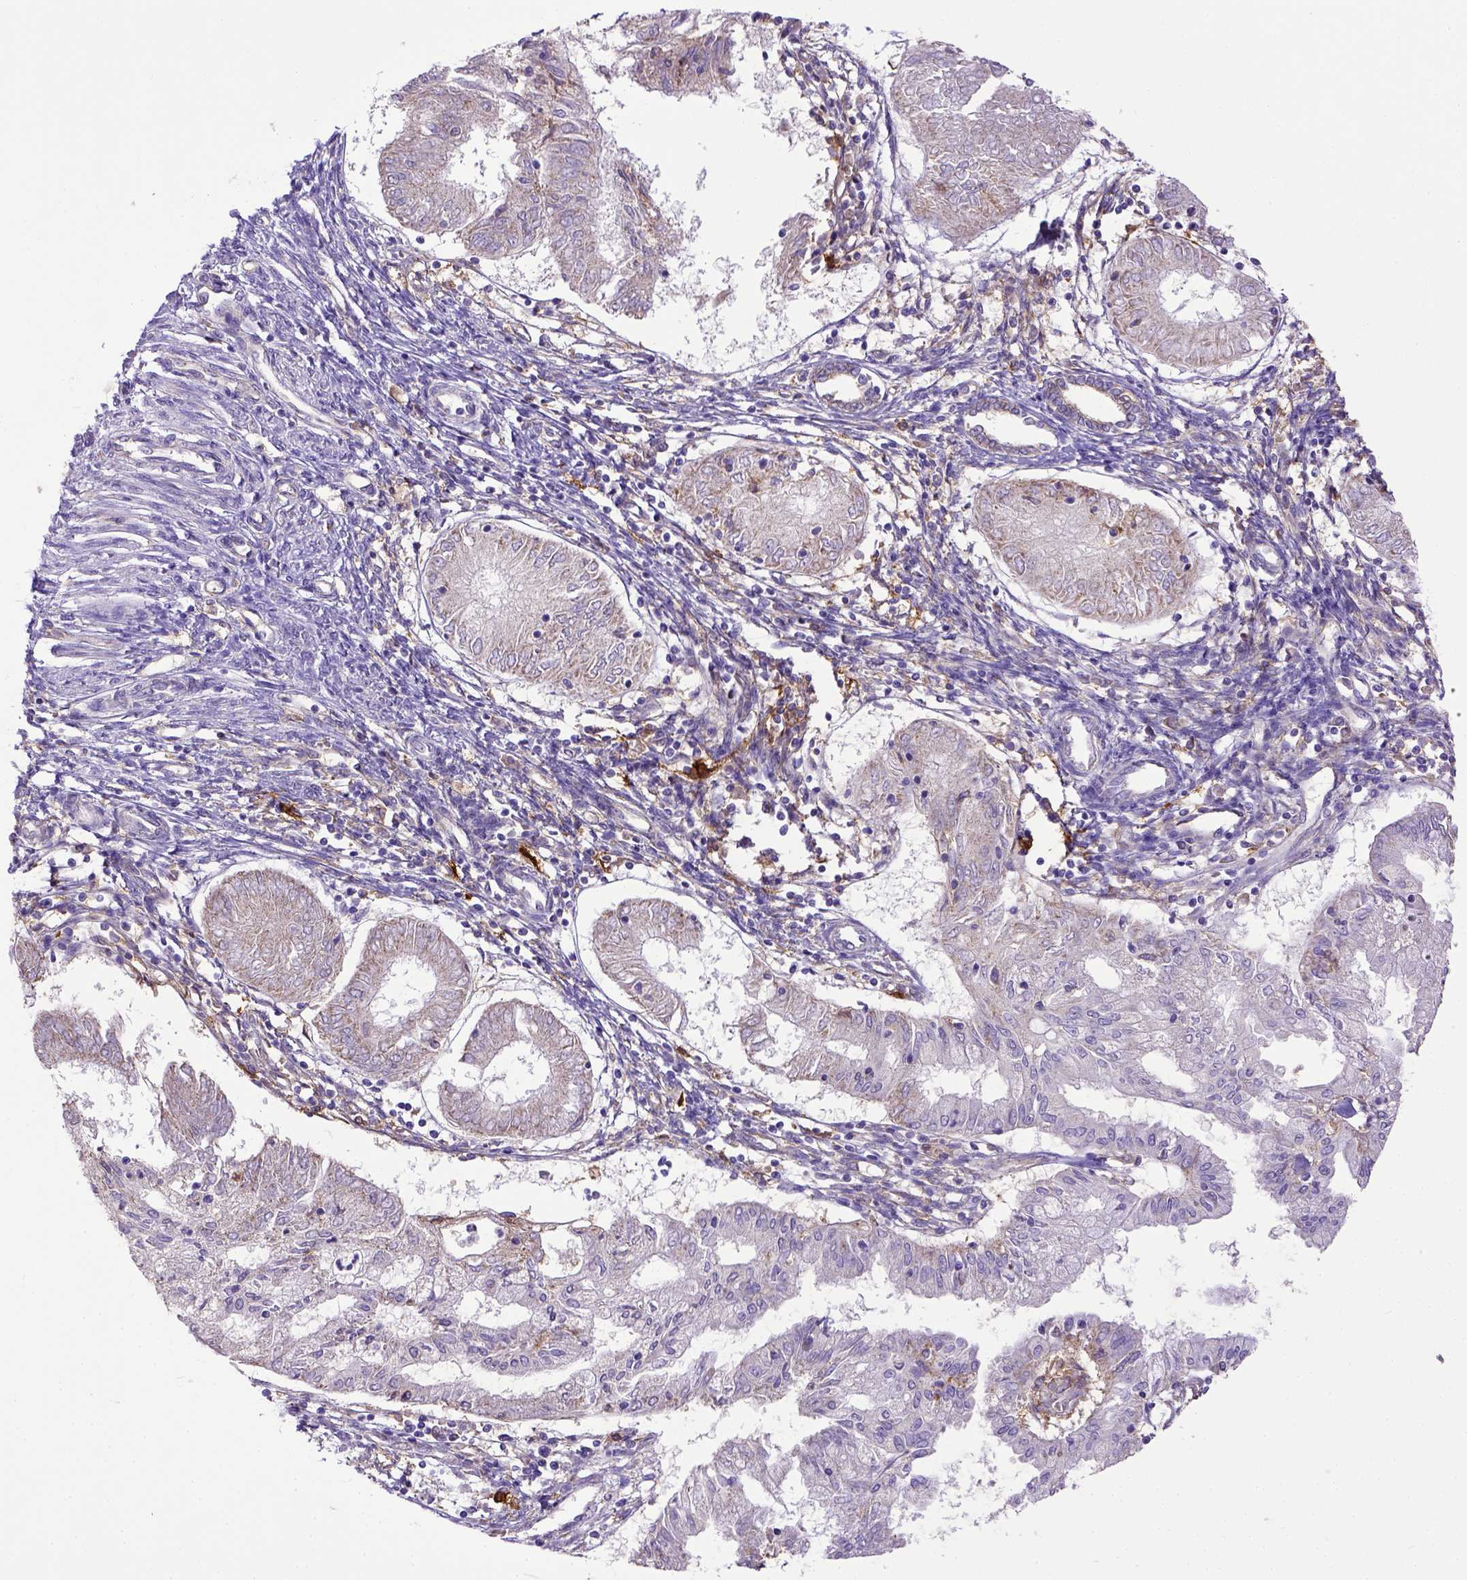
{"staining": {"intensity": "negative", "quantity": "none", "location": "none"}, "tissue": "endometrial cancer", "cell_type": "Tumor cells", "image_type": "cancer", "snomed": [{"axis": "morphology", "description": "Adenocarcinoma, NOS"}, {"axis": "topography", "description": "Endometrium"}], "caption": "The image shows no significant positivity in tumor cells of endometrial adenocarcinoma.", "gene": "CD40", "patient": {"sex": "female", "age": 68}}